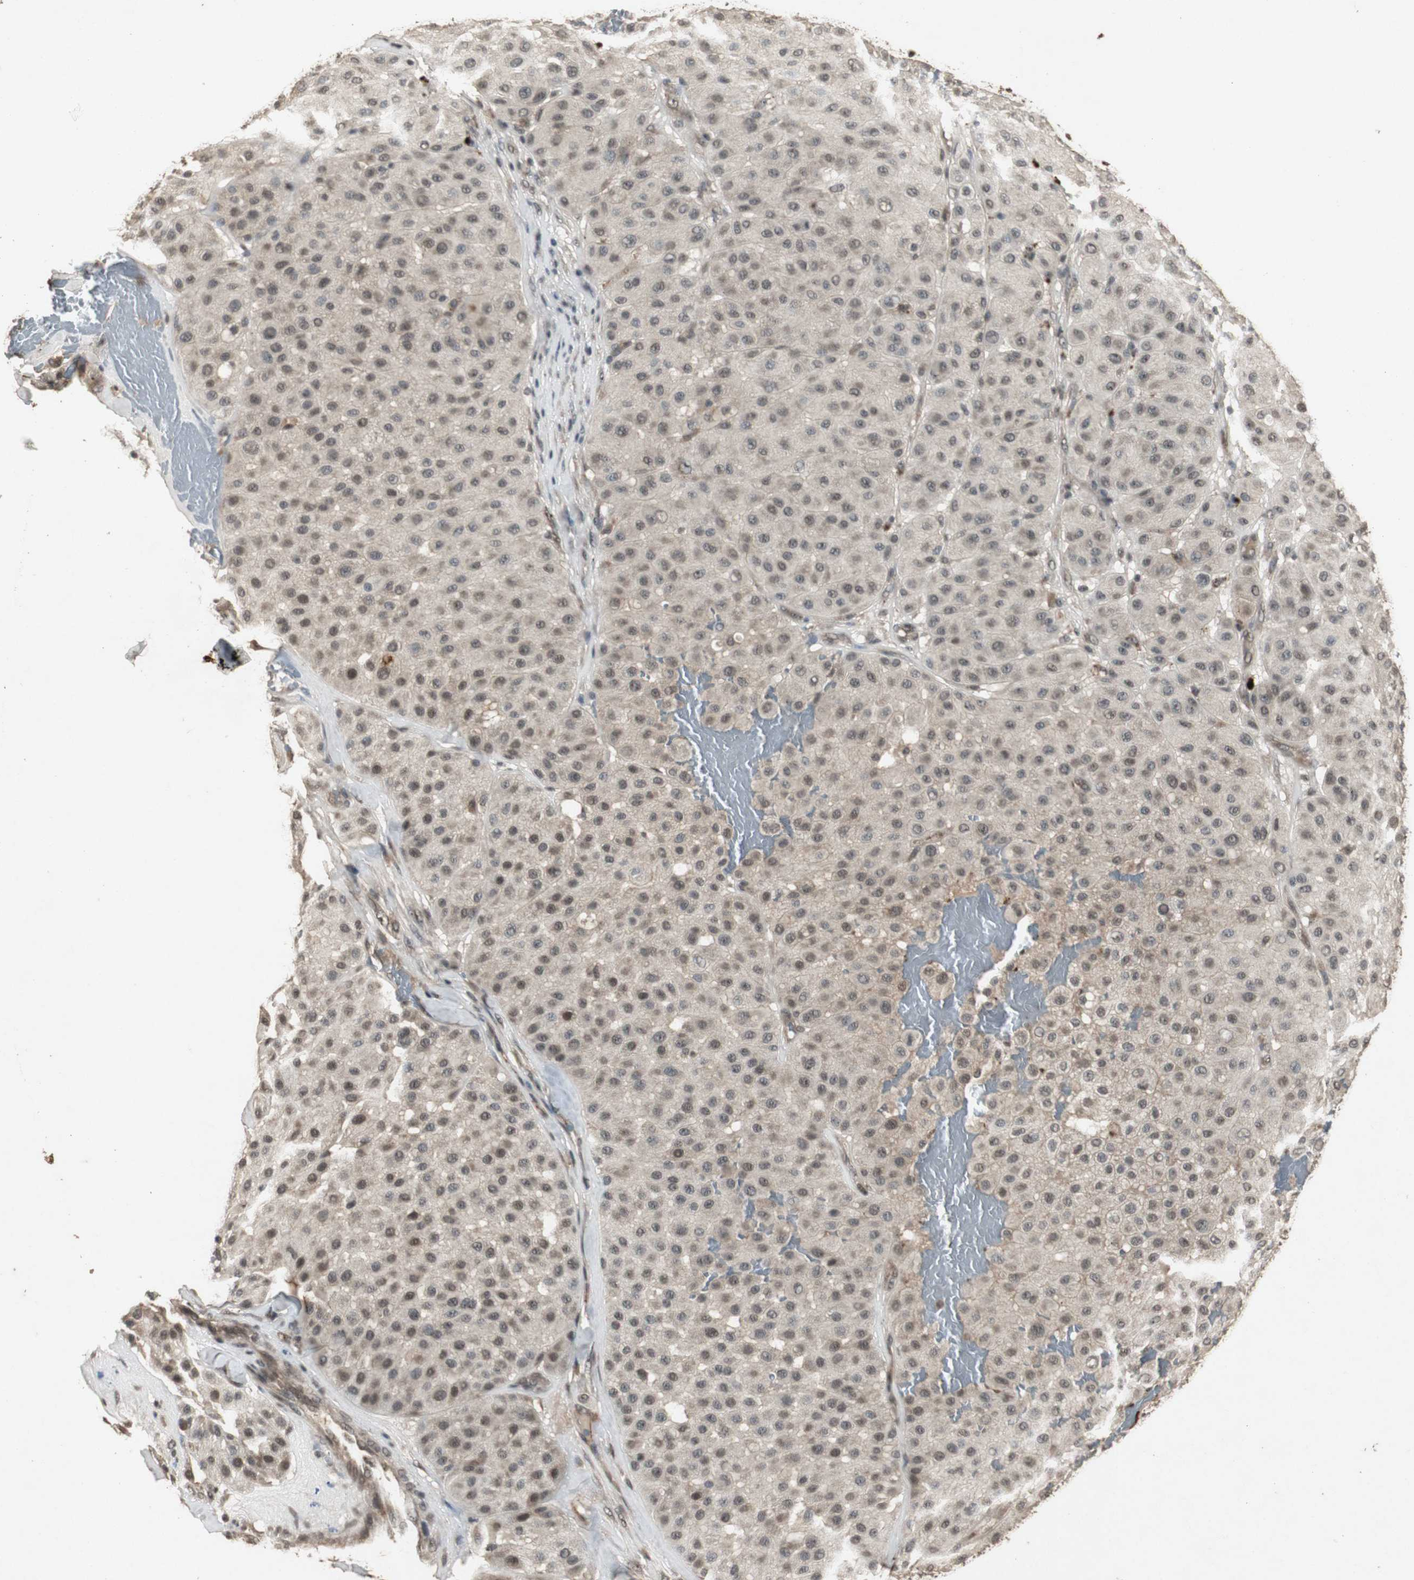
{"staining": {"intensity": "moderate", "quantity": ">75%", "location": "cytoplasmic/membranous,nuclear"}, "tissue": "melanoma", "cell_type": "Tumor cells", "image_type": "cancer", "snomed": [{"axis": "morphology", "description": "Normal tissue, NOS"}, {"axis": "morphology", "description": "Malignant melanoma, Metastatic site"}, {"axis": "topography", "description": "Skin"}], "caption": "DAB (3,3'-diaminobenzidine) immunohistochemical staining of human malignant melanoma (metastatic site) exhibits moderate cytoplasmic/membranous and nuclear protein positivity in approximately >75% of tumor cells.", "gene": "EMX1", "patient": {"sex": "male", "age": 41}}